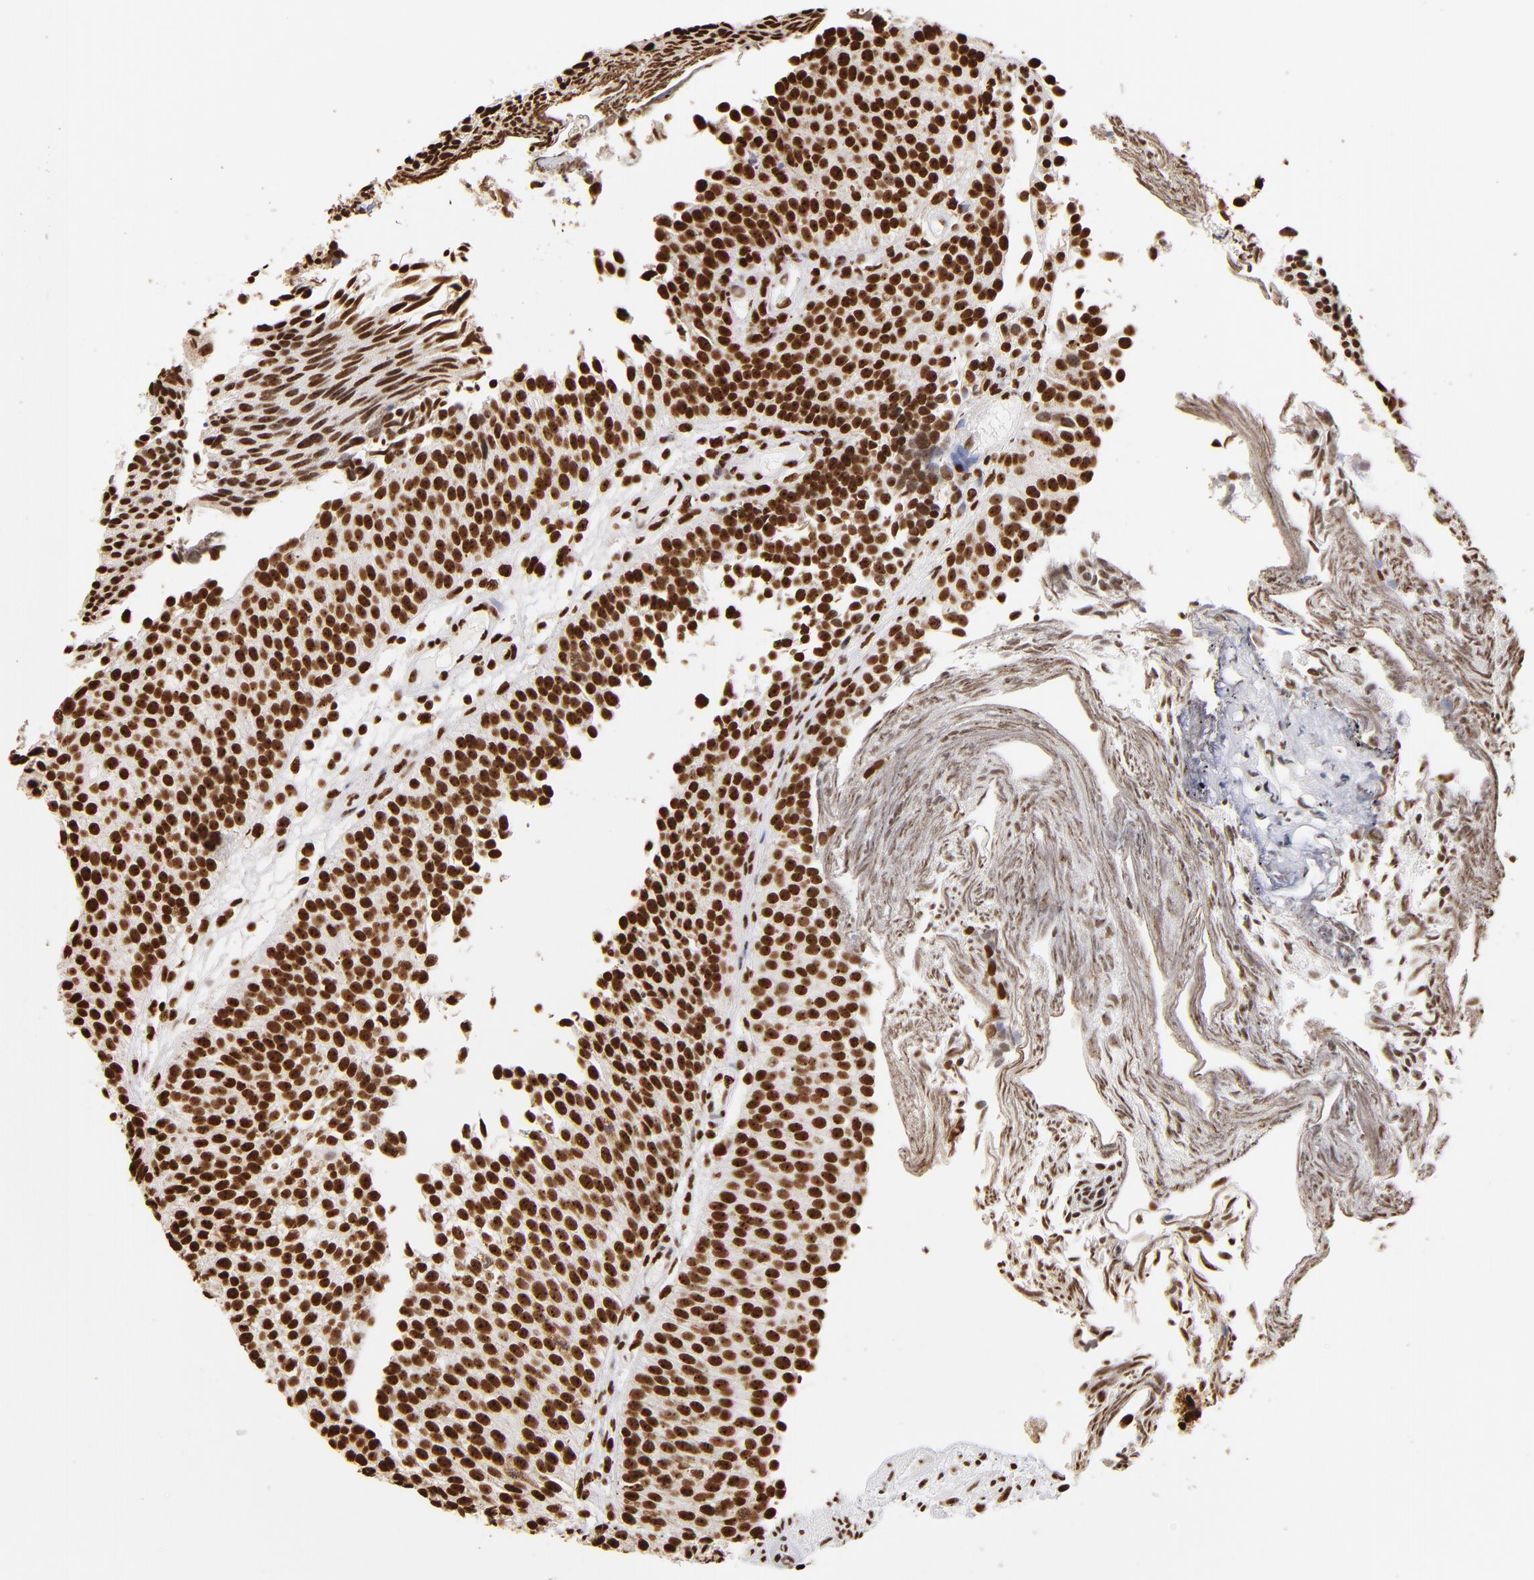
{"staining": {"intensity": "strong", "quantity": ">75%", "location": "nuclear"}, "tissue": "urothelial cancer", "cell_type": "Tumor cells", "image_type": "cancer", "snomed": [{"axis": "morphology", "description": "Urothelial carcinoma, Low grade"}, {"axis": "topography", "description": "Urinary bladder"}], "caption": "Immunohistochemical staining of urothelial carcinoma (low-grade) demonstrates strong nuclear protein positivity in about >75% of tumor cells. Immunohistochemistry (ihc) stains the protein in brown and the nuclei are stained blue.", "gene": "ILF3", "patient": {"sex": "male", "age": 84}}